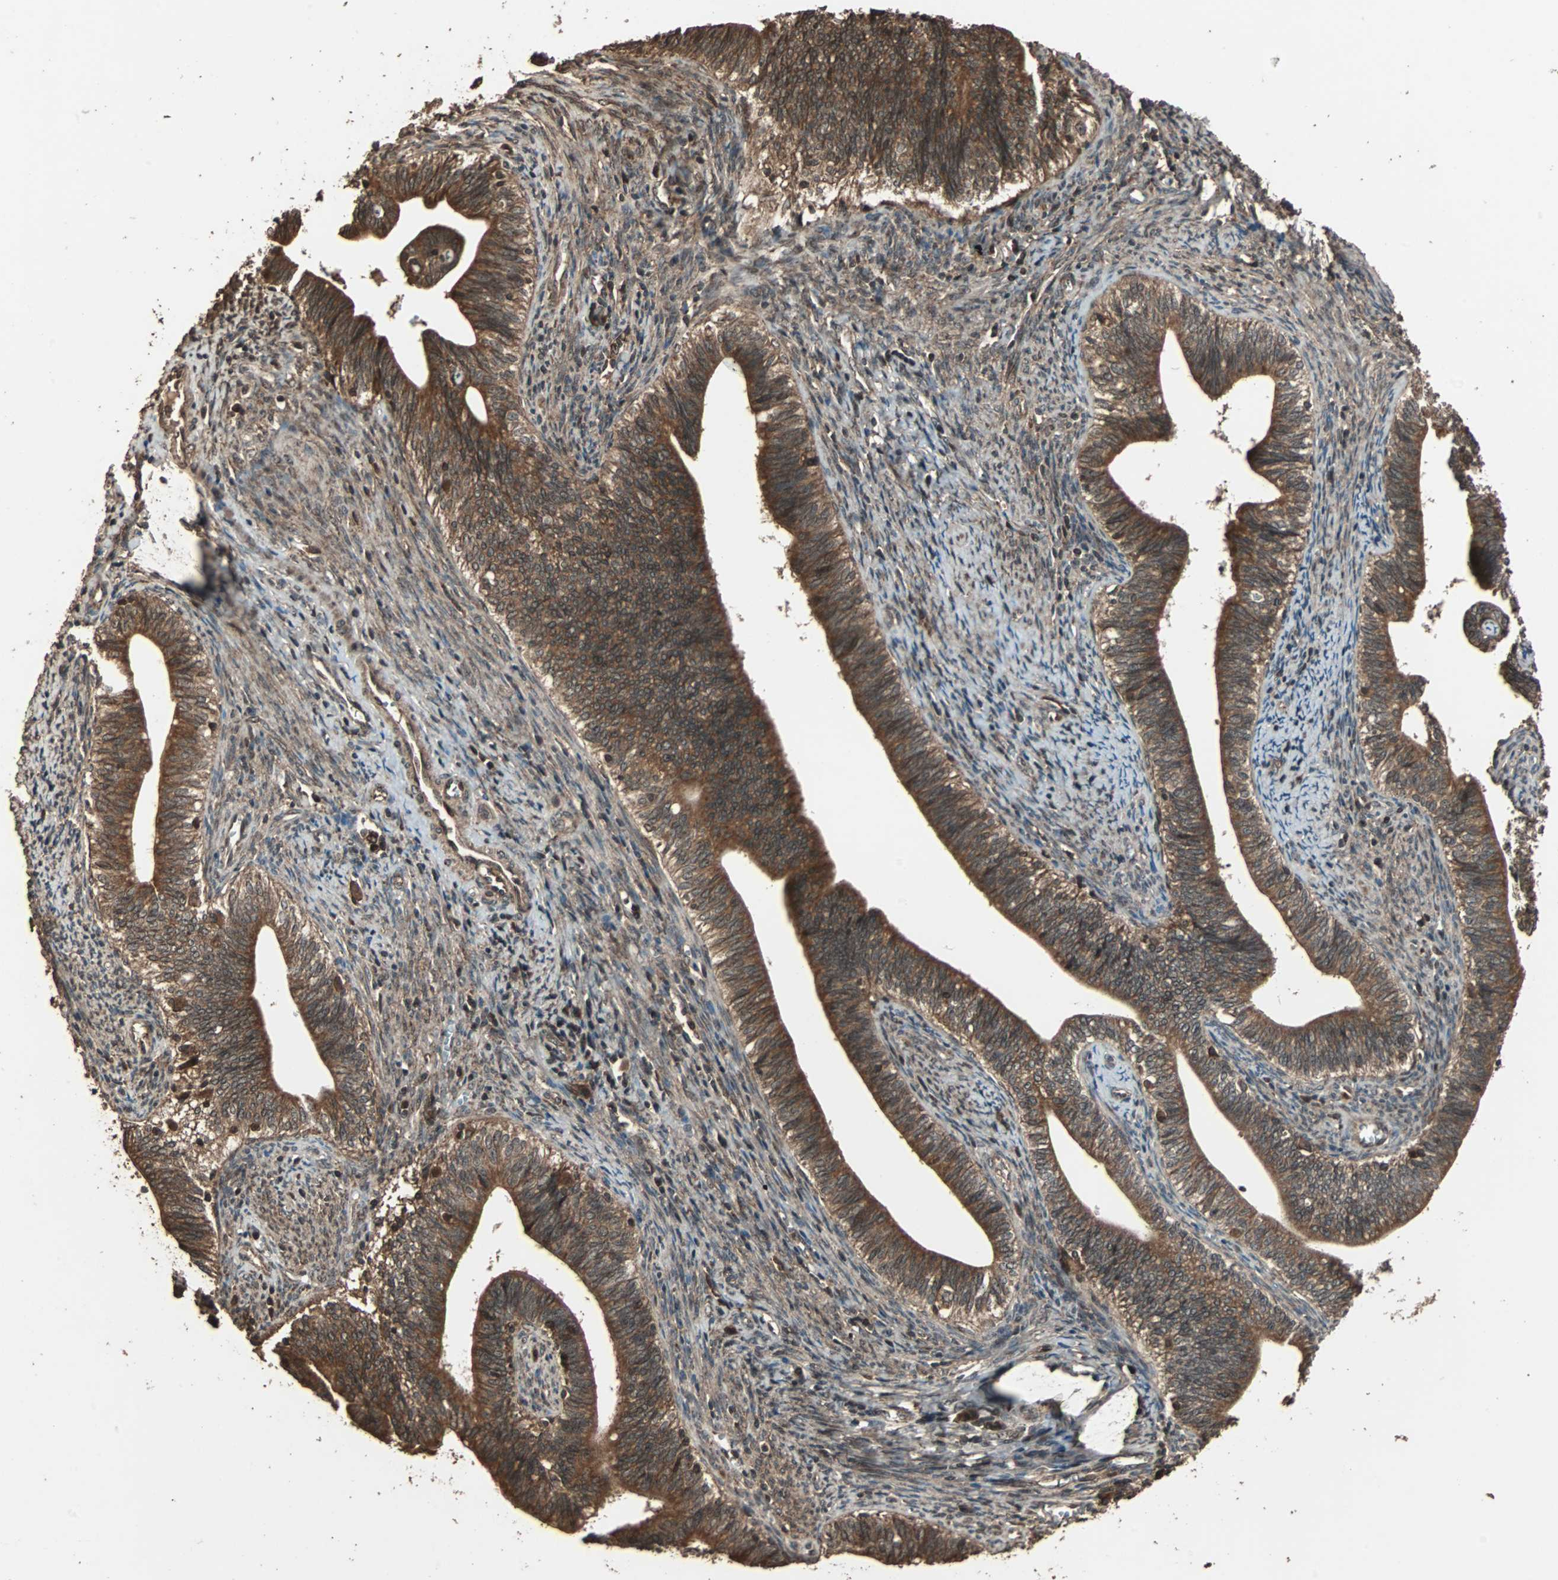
{"staining": {"intensity": "strong", "quantity": ">75%", "location": "cytoplasmic/membranous"}, "tissue": "cervical cancer", "cell_type": "Tumor cells", "image_type": "cancer", "snomed": [{"axis": "morphology", "description": "Adenocarcinoma, NOS"}, {"axis": "topography", "description": "Cervix"}], "caption": "Human cervical cancer stained for a protein (brown) displays strong cytoplasmic/membranous positive expression in approximately >75% of tumor cells.", "gene": "LAMTOR5", "patient": {"sex": "female", "age": 44}}